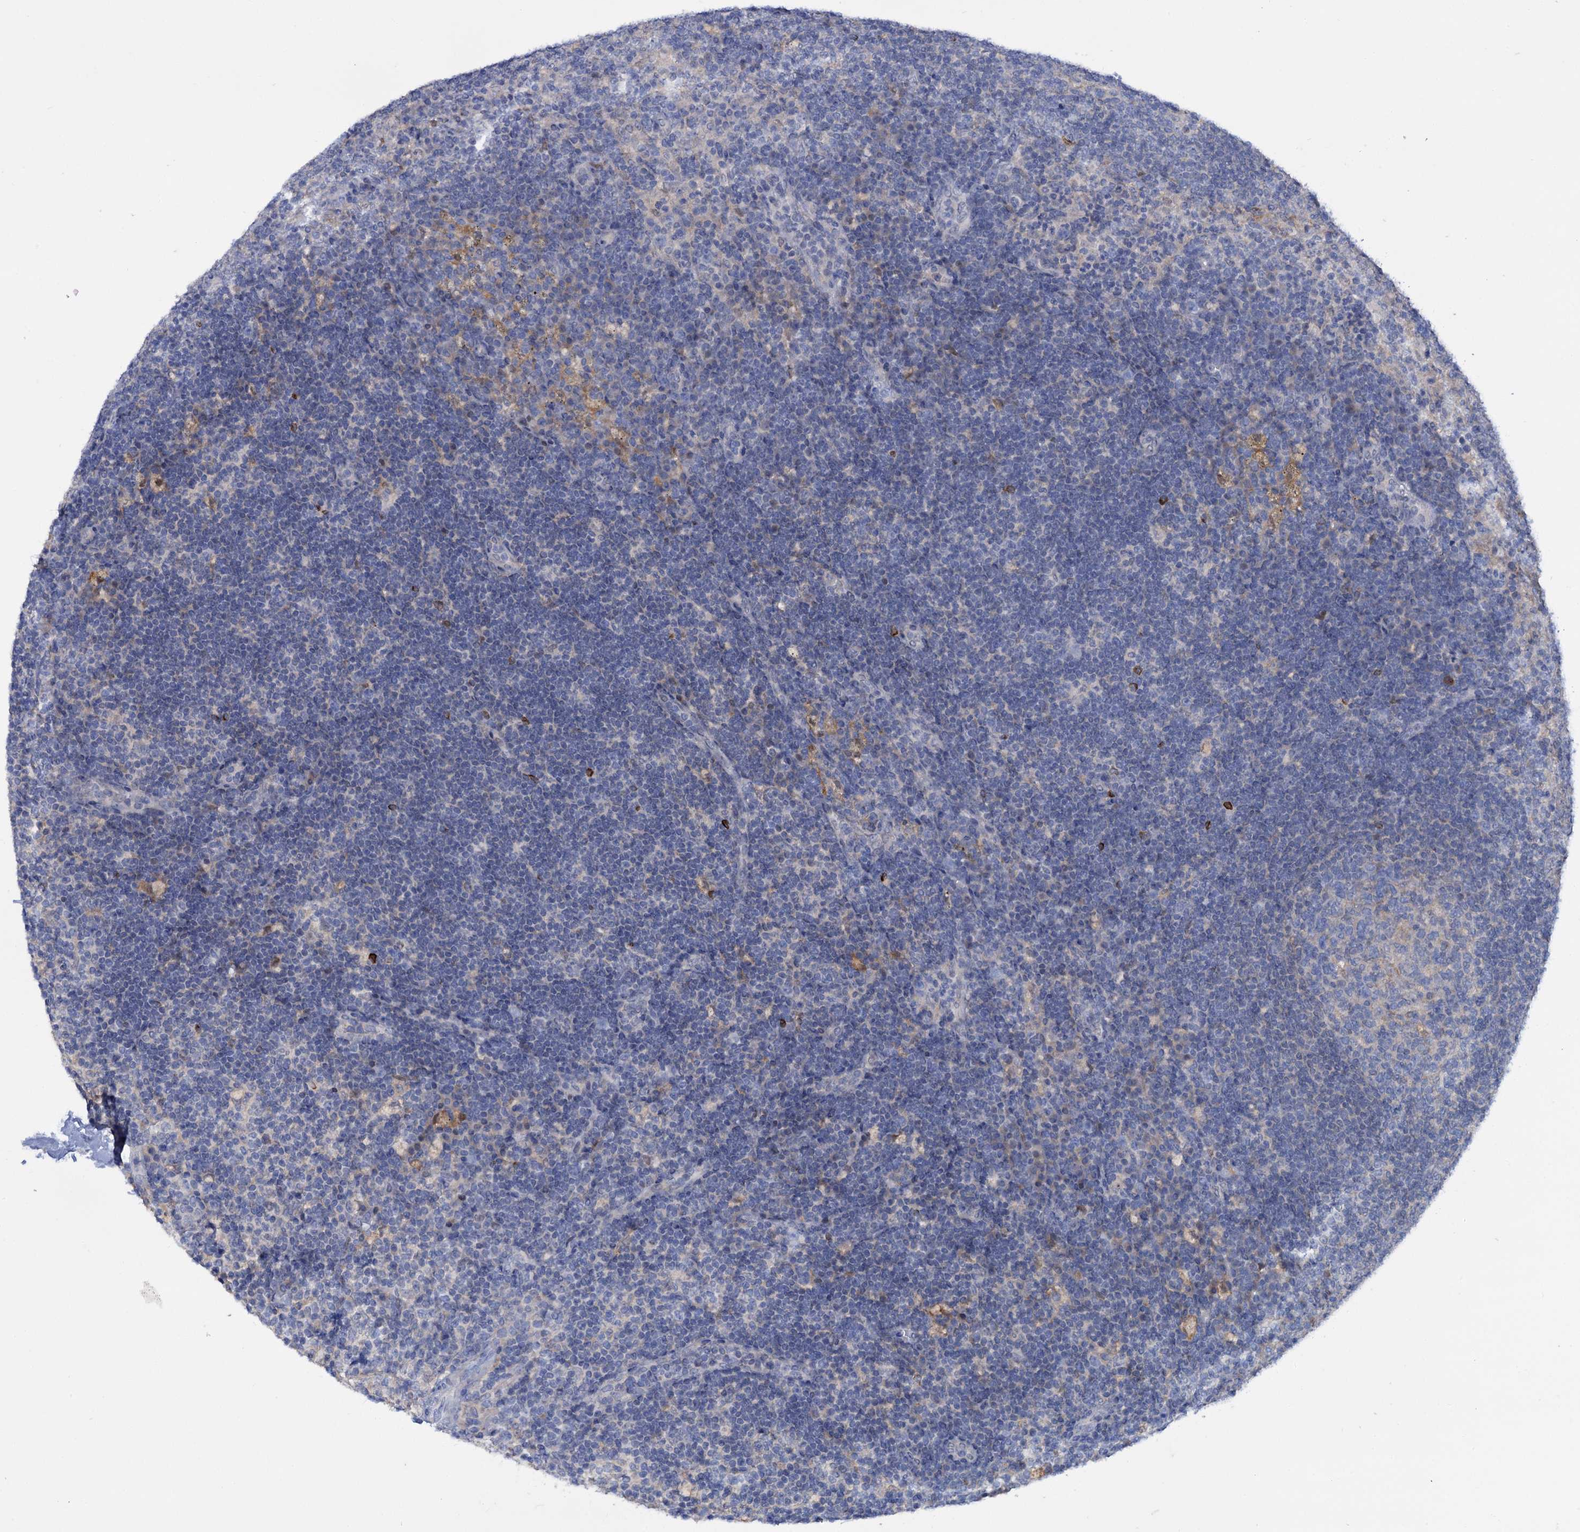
{"staining": {"intensity": "negative", "quantity": "none", "location": "none"}, "tissue": "lymph node", "cell_type": "Germinal center cells", "image_type": "normal", "snomed": [{"axis": "morphology", "description": "Normal tissue, NOS"}, {"axis": "topography", "description": "Lymph node"}], "caption": "This photomicrograph is of unremarkable lymph node stained with IHC to label a protein in brown with the nuclei are counter-stained blue. There is no positivity in germinal center cells.", "gene": "MID1IP1", "patient": {"sex": "female", "age": 70}}